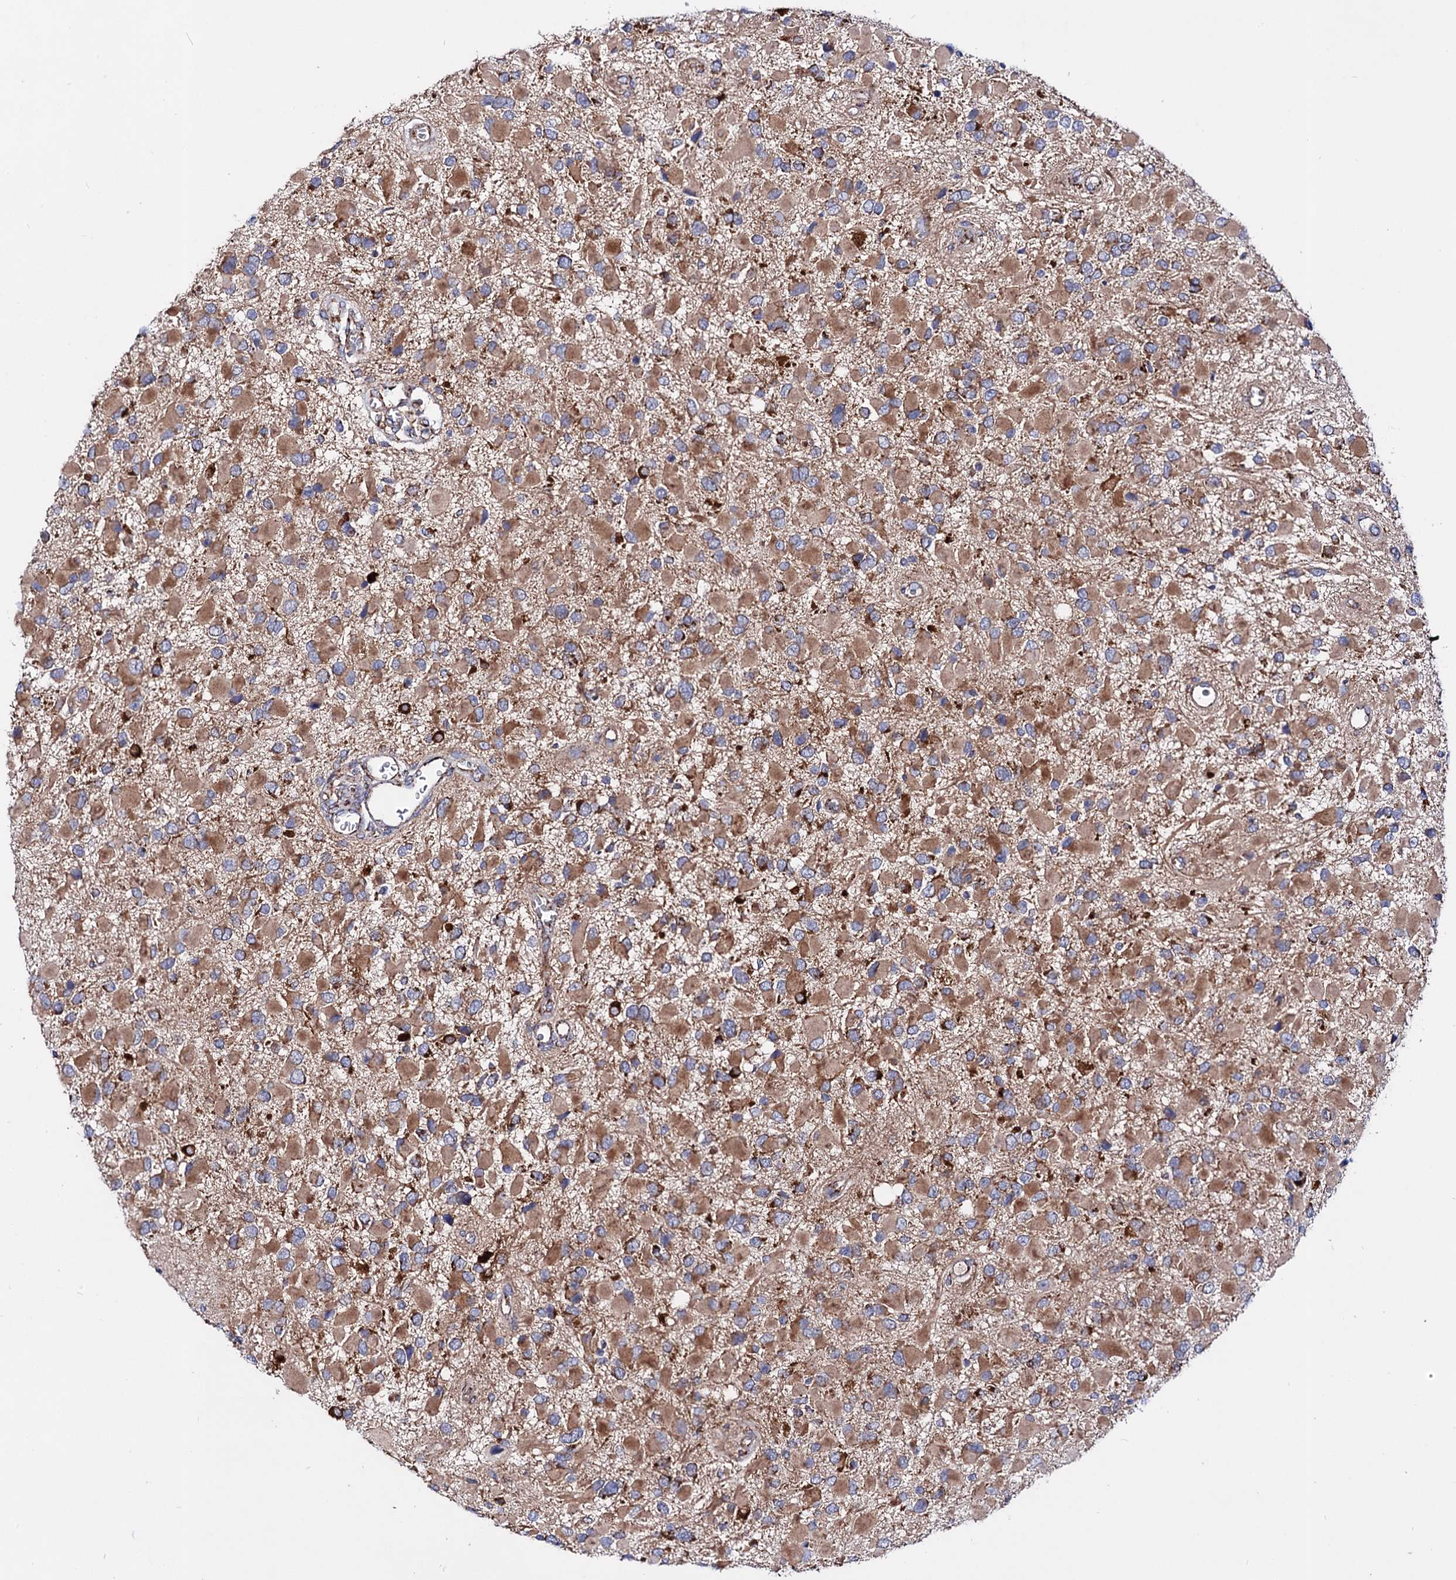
{"staining": {"intensity": "moderate", "quantity": ">75%", "location": "cytoplasmic/membranous"}, "tissue": "glioma", "cell_type": "Tumor cells", "image_type": "cancer", "snomed": [{"axis": "morphology", "description": "Glioma, malignant, High grade"}, {"axis": "topography", "description": "Brain"}], "caption": "Immunohistochemistry of human glioma displays medium levels of moderate cytoplasmic/membranous positivity in approximately >75% of tumor cells.", "gene": "ACAD9", "patient": {"sex": "male", "age": 53}}